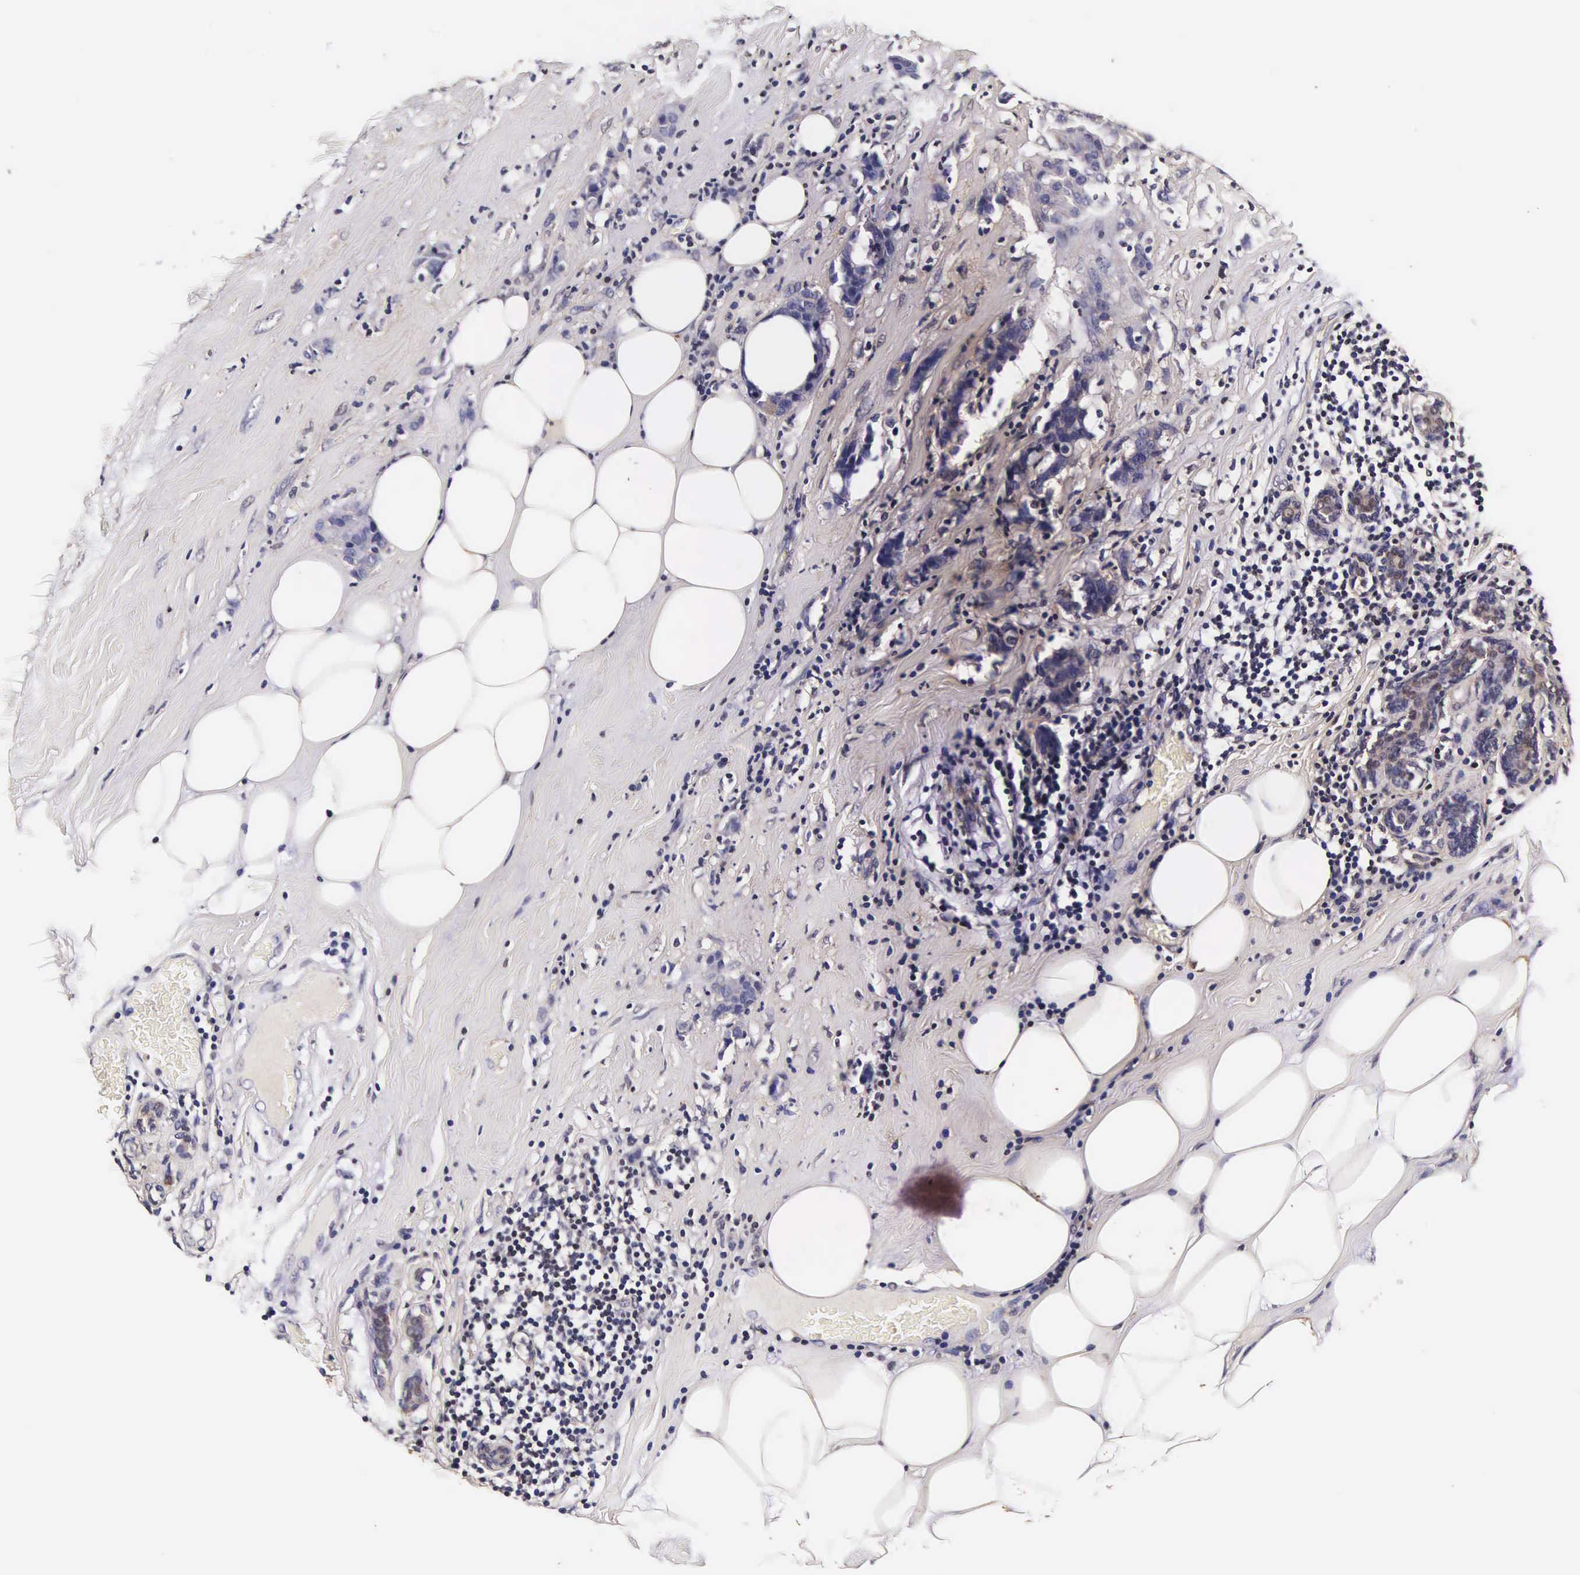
{"staining": {"intensity": "moderate", "quantity": "25%-75%", "location": "cytoplasmic/membranous,nuclear"}, "tissue": "breast cancer", "cell_type": "Tumor cells", "image_type": "cancer", "snomed": [{"axis": "morphology", "description": "Duct carcinoma"}, {"axis": "topography", "description": "Breast"}], "caption": "Breast cancer stained with DAB IHC demonstrates medium levels of moderate cytoplasmic/membranous and nuclear positivity in approximately 25%-75% of tumor cells.", "gene": "TECPR2", "patient": {"sex": "female", "age": 45}}